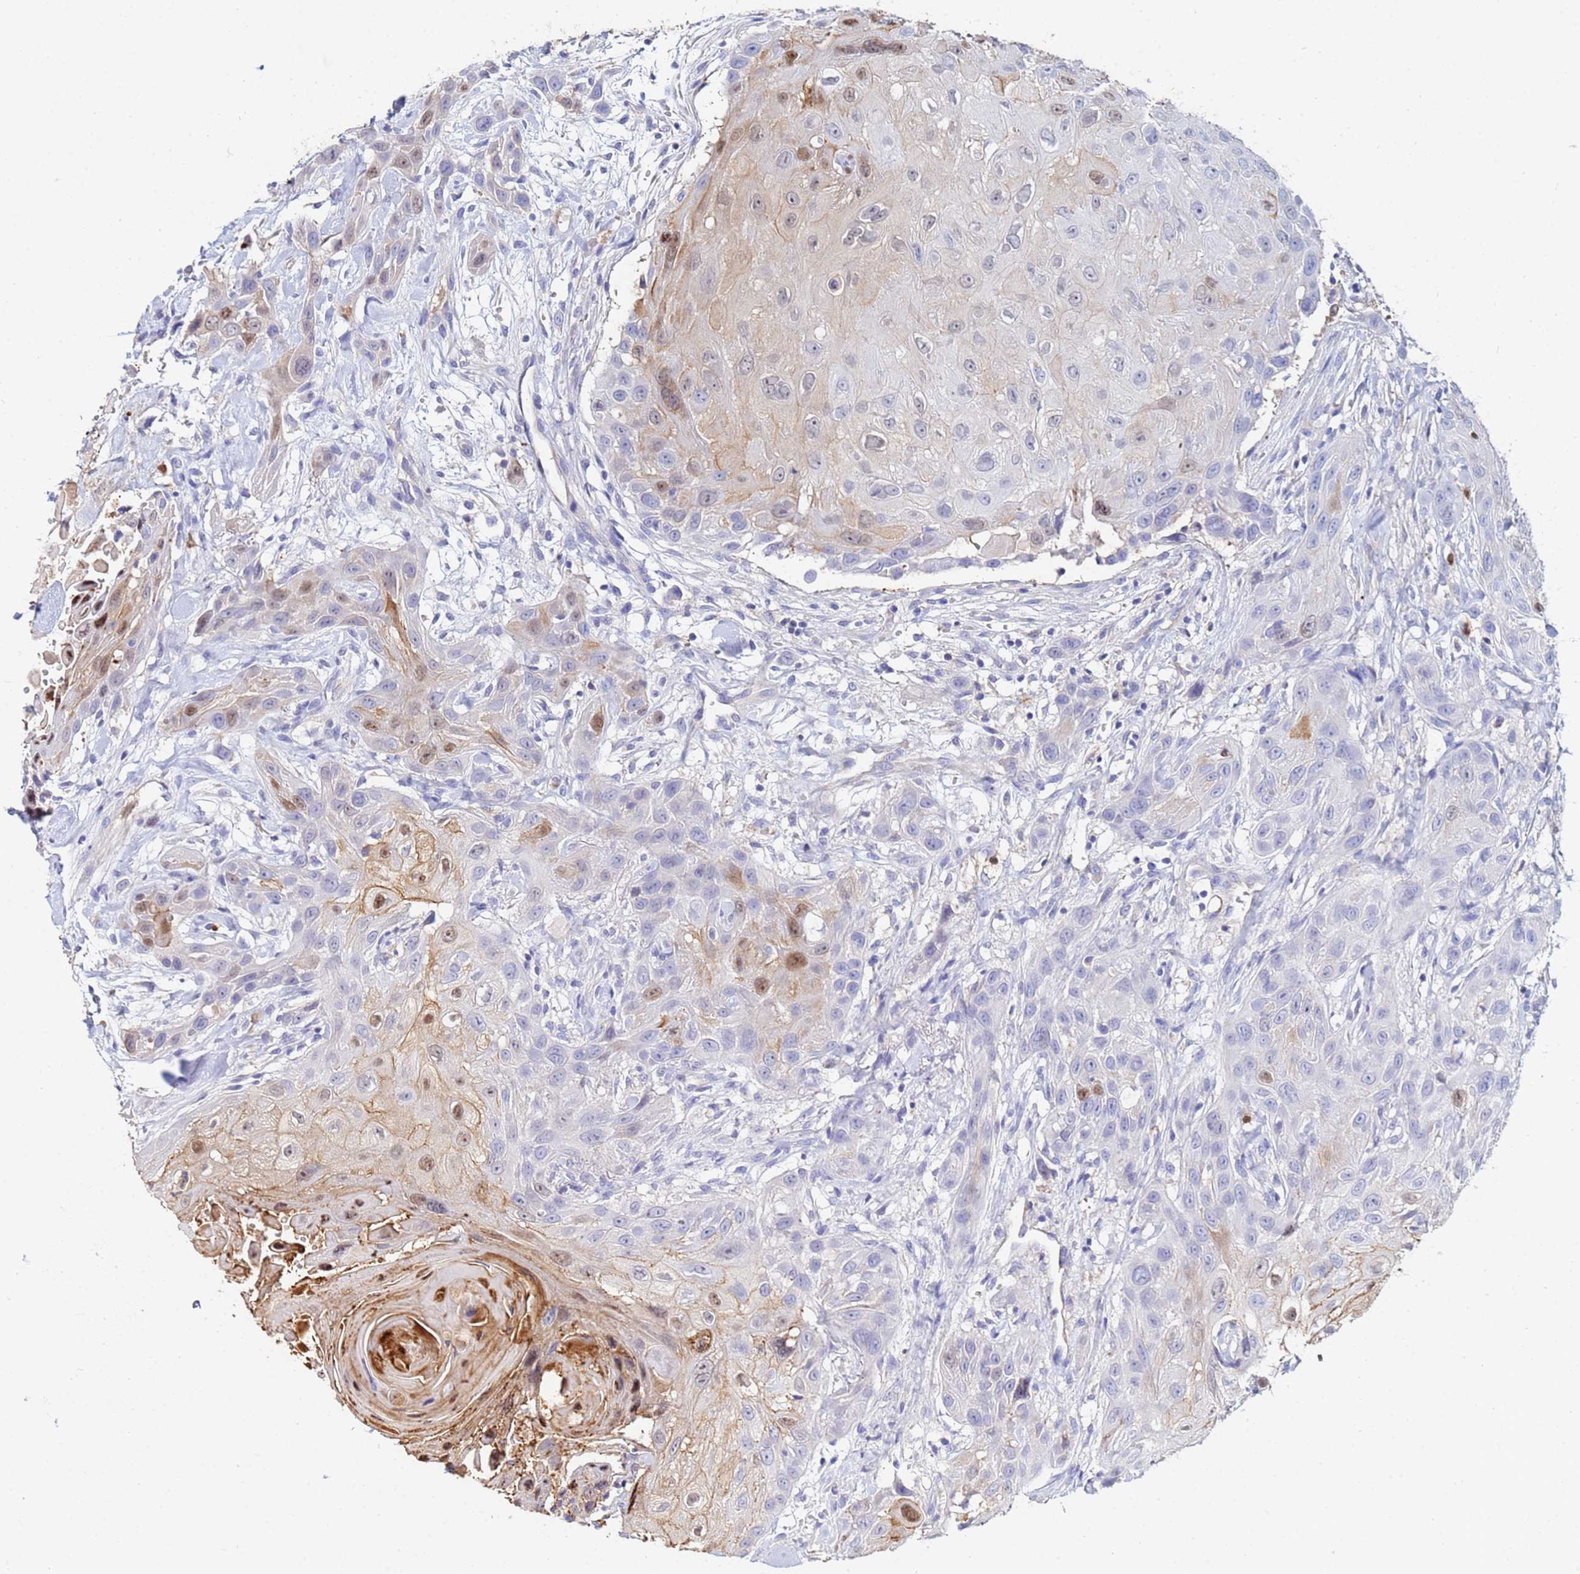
{"staining": {"intensity": "weak", "quantity": "<25%", "location": "cytoplasmic/membranous,nuclear"}, "tissue": "head and neck cancer", "cell_type": "Tumor cells", "image_type": "cancer", "snomed": [{"axis": "morphology", "description": "Squamous cell carcinoma, NOS"}, {"axis": "topography", "description": "Head-Neck"}], "caption": "Head and neck squamous cell carcinoma was stained to show a protein in brown. There is no significant staining in tumor cells.", "gene": "TUBAL3", "patient": {"sex": "male", "age": 81}}